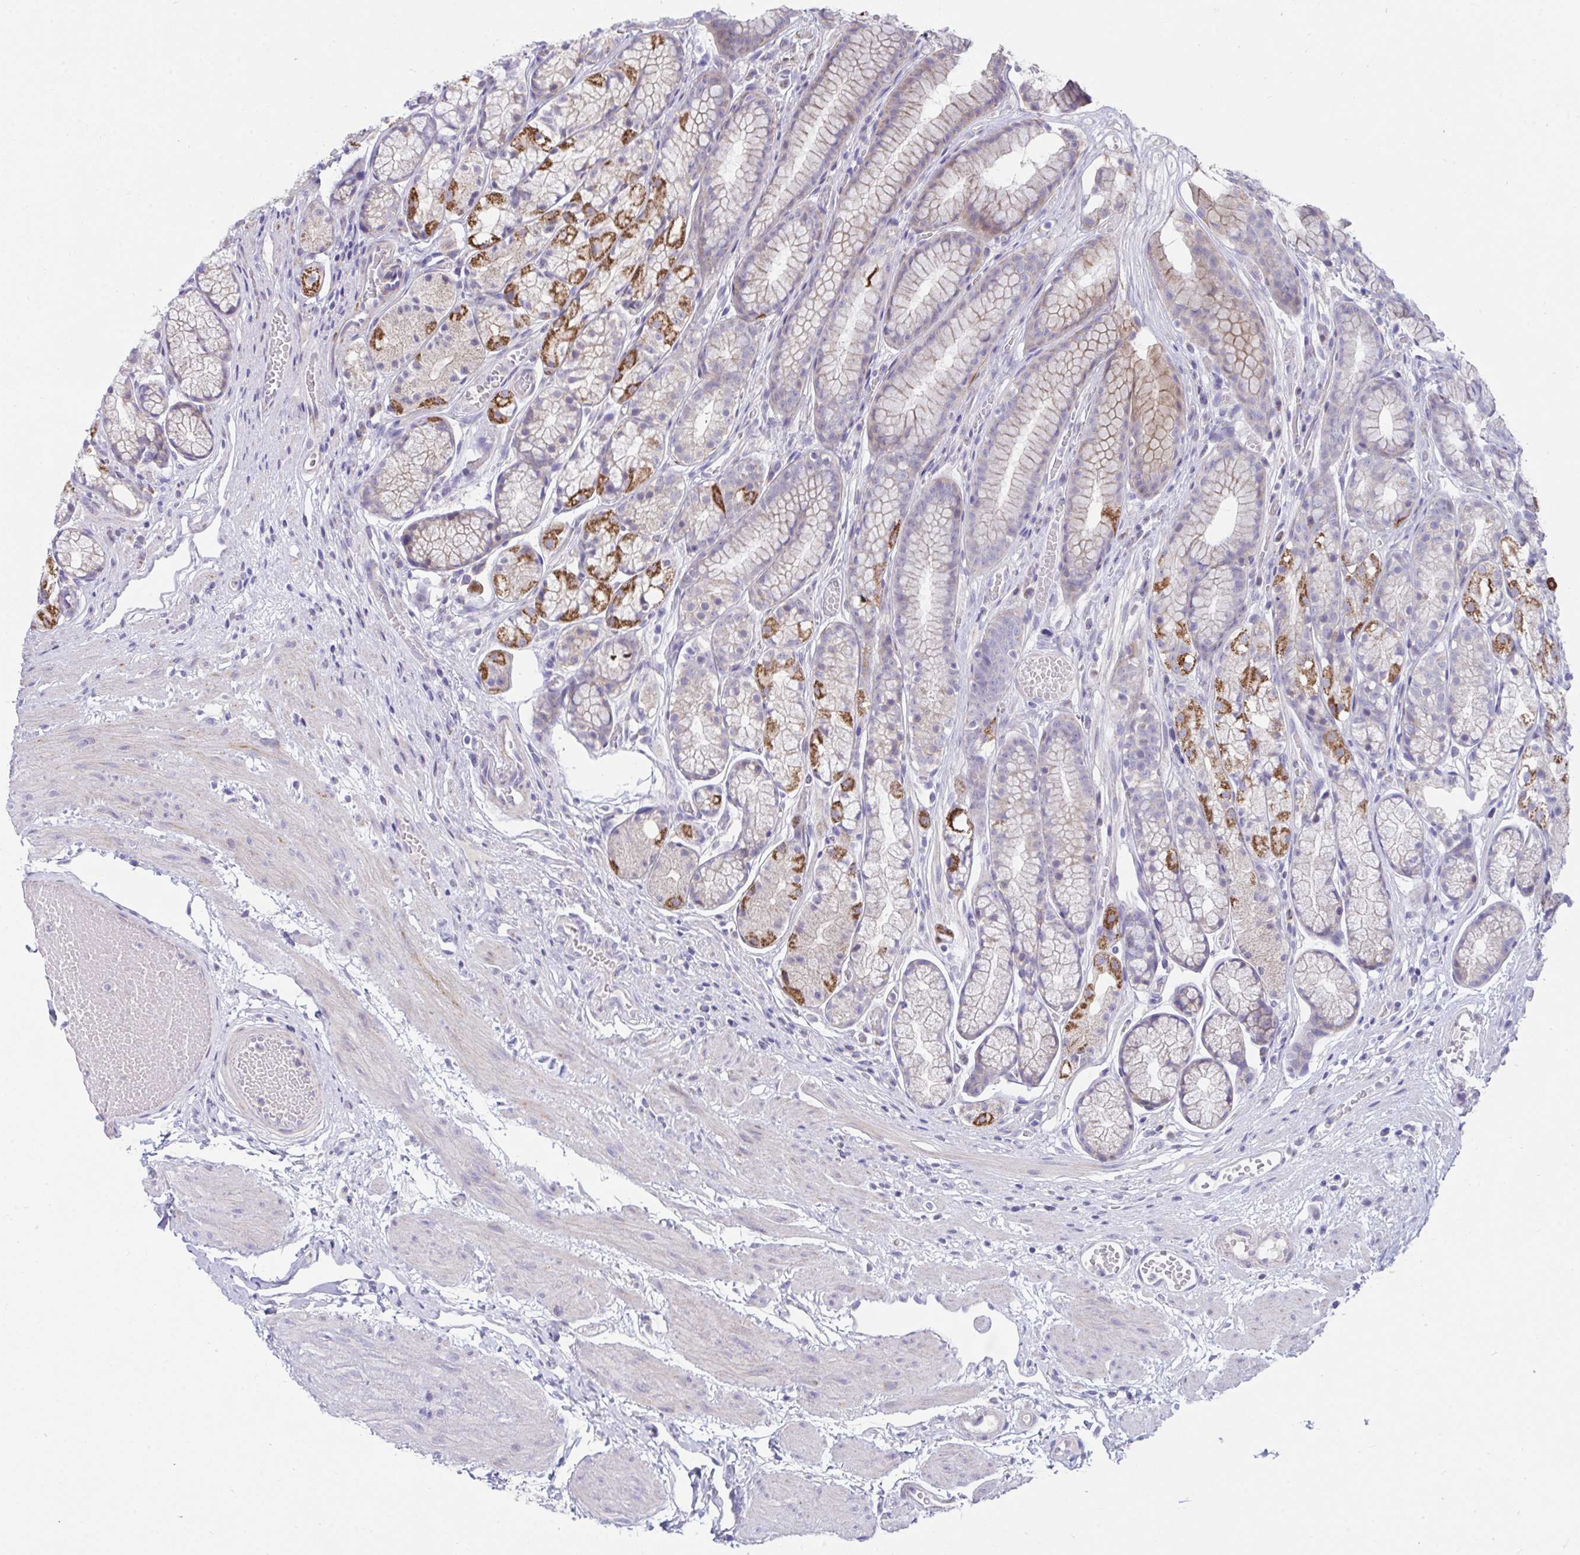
{"staining": {"intensity": "strong", "quantity": "25%-75%", "location": "cytoplasmic/membranous"}, "tissue": "stomach", "cell_type": "Glandular cells", "image_type": "normal", "snomed": [{"axis": "morphology", "description": "Normal tissue, NOS"}, {"axis": "topography", "description": "Smooth muscle"}, {"axis": "topography", "description": "Stomach"}], "caption": "Protein staining of normal stomach reveals strong cytoplasmic/membranous expression in approximately 25%-75% of glandular cells. Using DAB (3,3'-diaminobenzidine) (brown) and hematoxylin (blue) stains, captured at high magnification using brightfield microscopy.", "gene": "DTX3", "patient": {"sex": "male", "age": 70}}